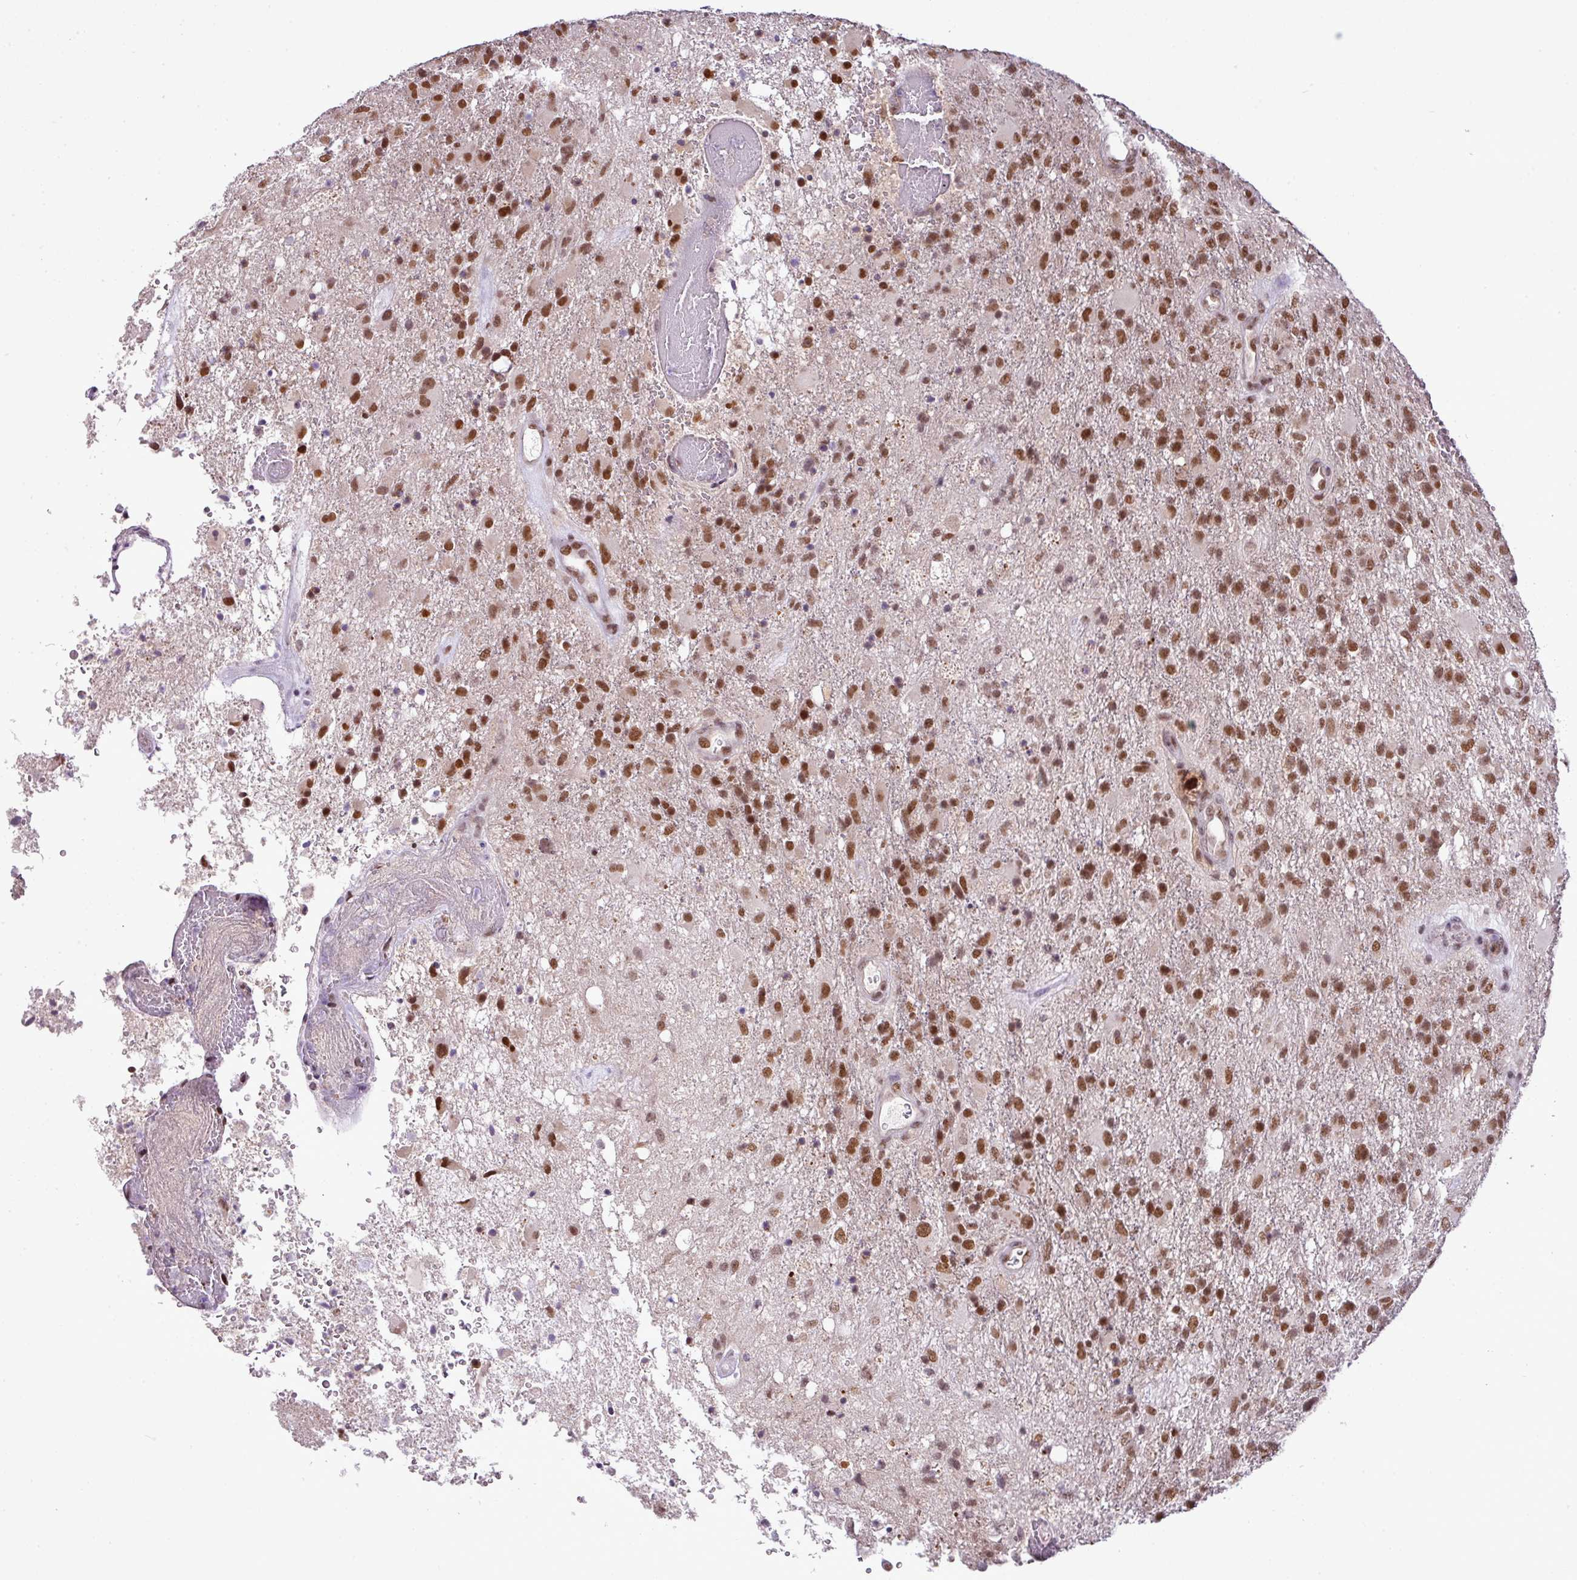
{"staining": {"intensity": "moderate", "quantity": ">75%", "location": "nuclear"}, "tissue": "glioma", "cell_type": "Tumor cells", "image_type": "cancer", "snomed": [{"axis": "morphology", "description": "Glioma, malignant, High grade"}, {"axis": "topography", "description": "Brain"}], "caption": "Malignant glioma (high-grade) stained with IHC shows moderate nuclear positivity in approximately >75% of tumor cells.", "gene": "PGAP4", "patient": {"sex": "female", "age": 74}}